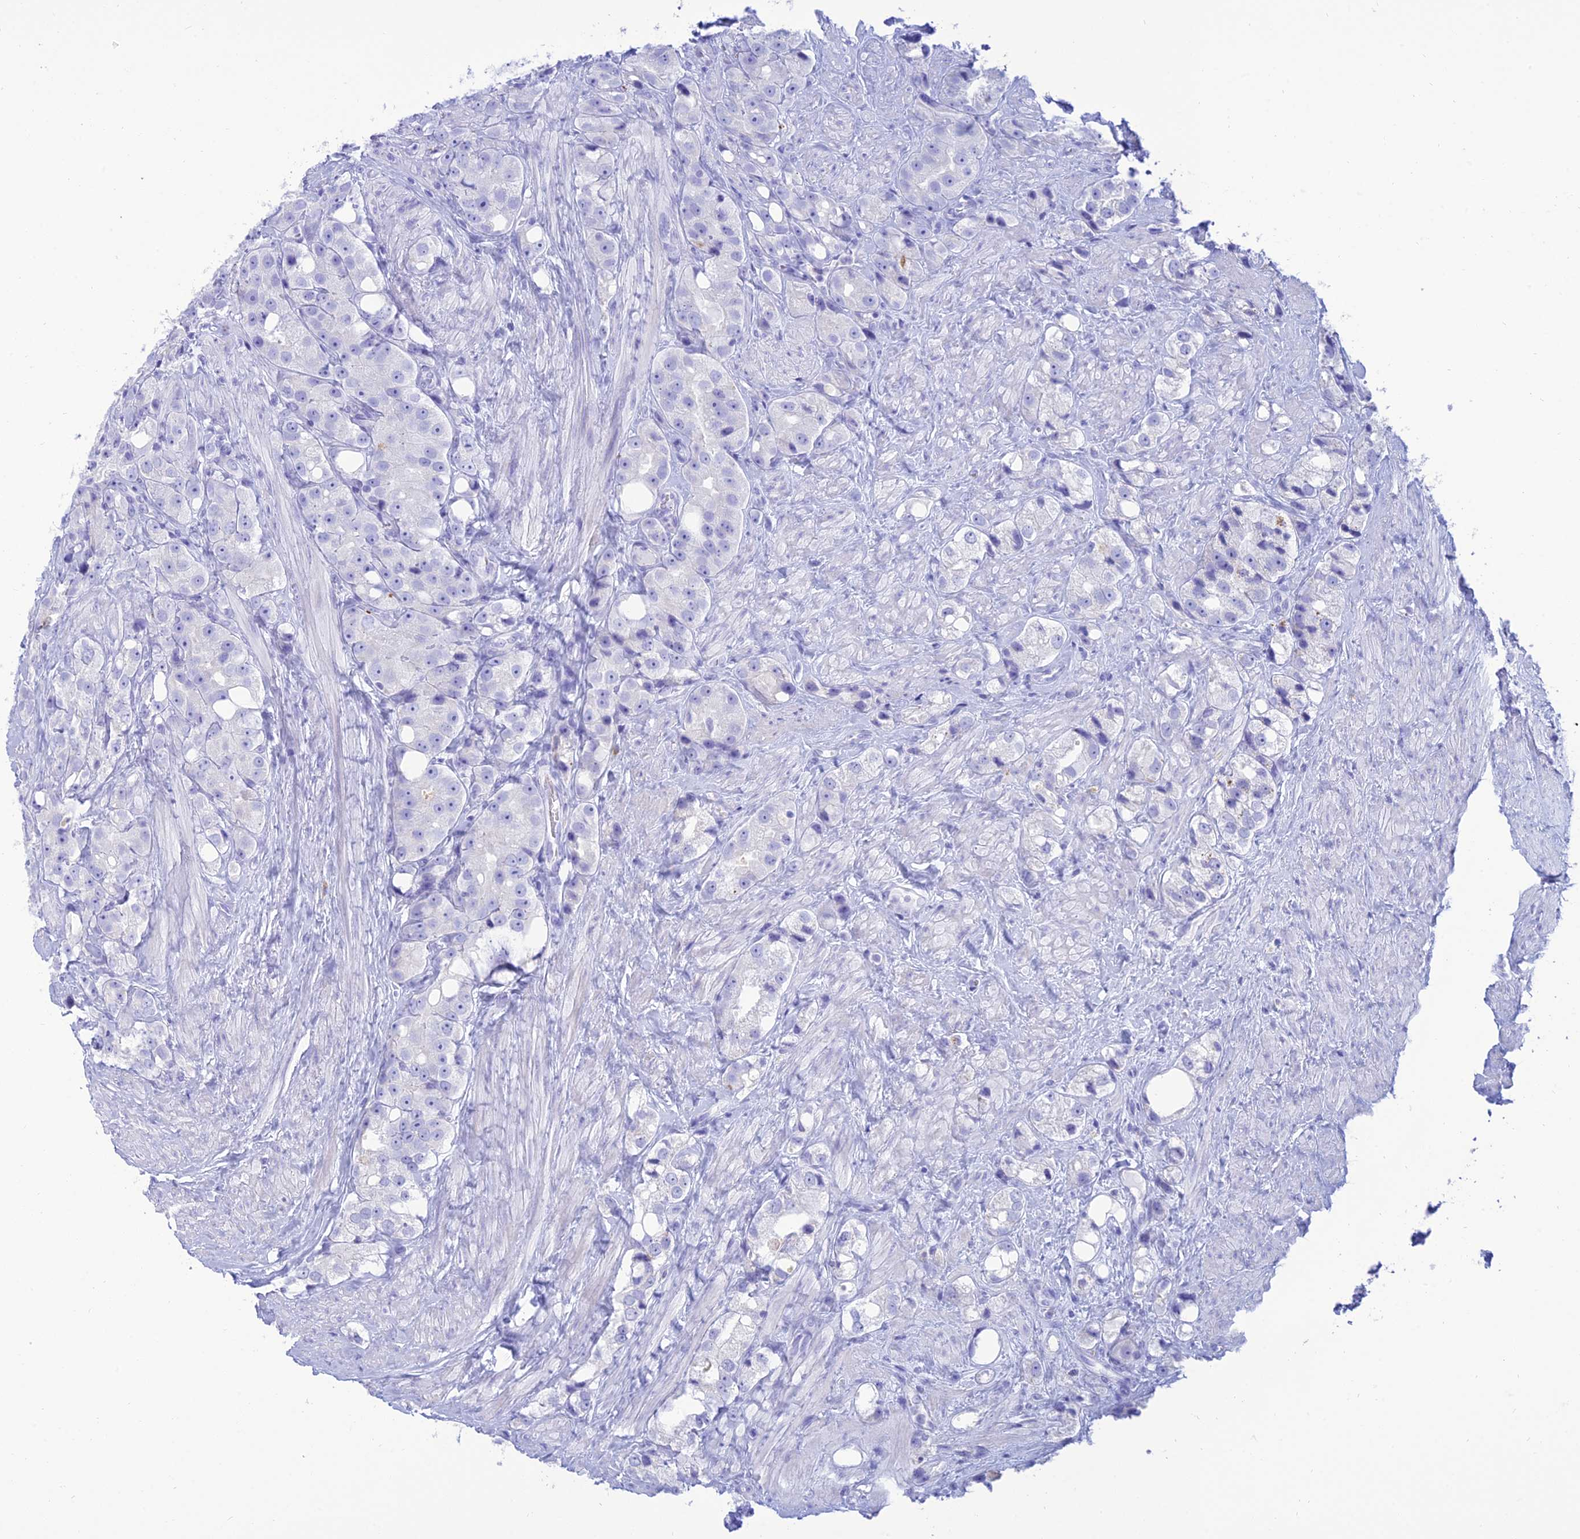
{"staining": {"intensity": "negative", "quantity": "none", "location": "none"}, "tissue": "prostate cancer", "cell_type": "Tumor cells", "image_type": "cancer", "snomed": [{"axis": "morphology", "description": "Adenocarcinoma, NOS"}, {"axis": "topography", "description": "Prostate"}], "caption": "There is no significant staining in tumor cells of prostate cancer. Brightfield microscopy of immunohistochemistry stained with DAB (3,3'-diaminobenzidine) (brown) and hematoxylin (blue), captured at high magnification.", "gene": "MAL2", "patient": {"sex": "male", "age": 79}}